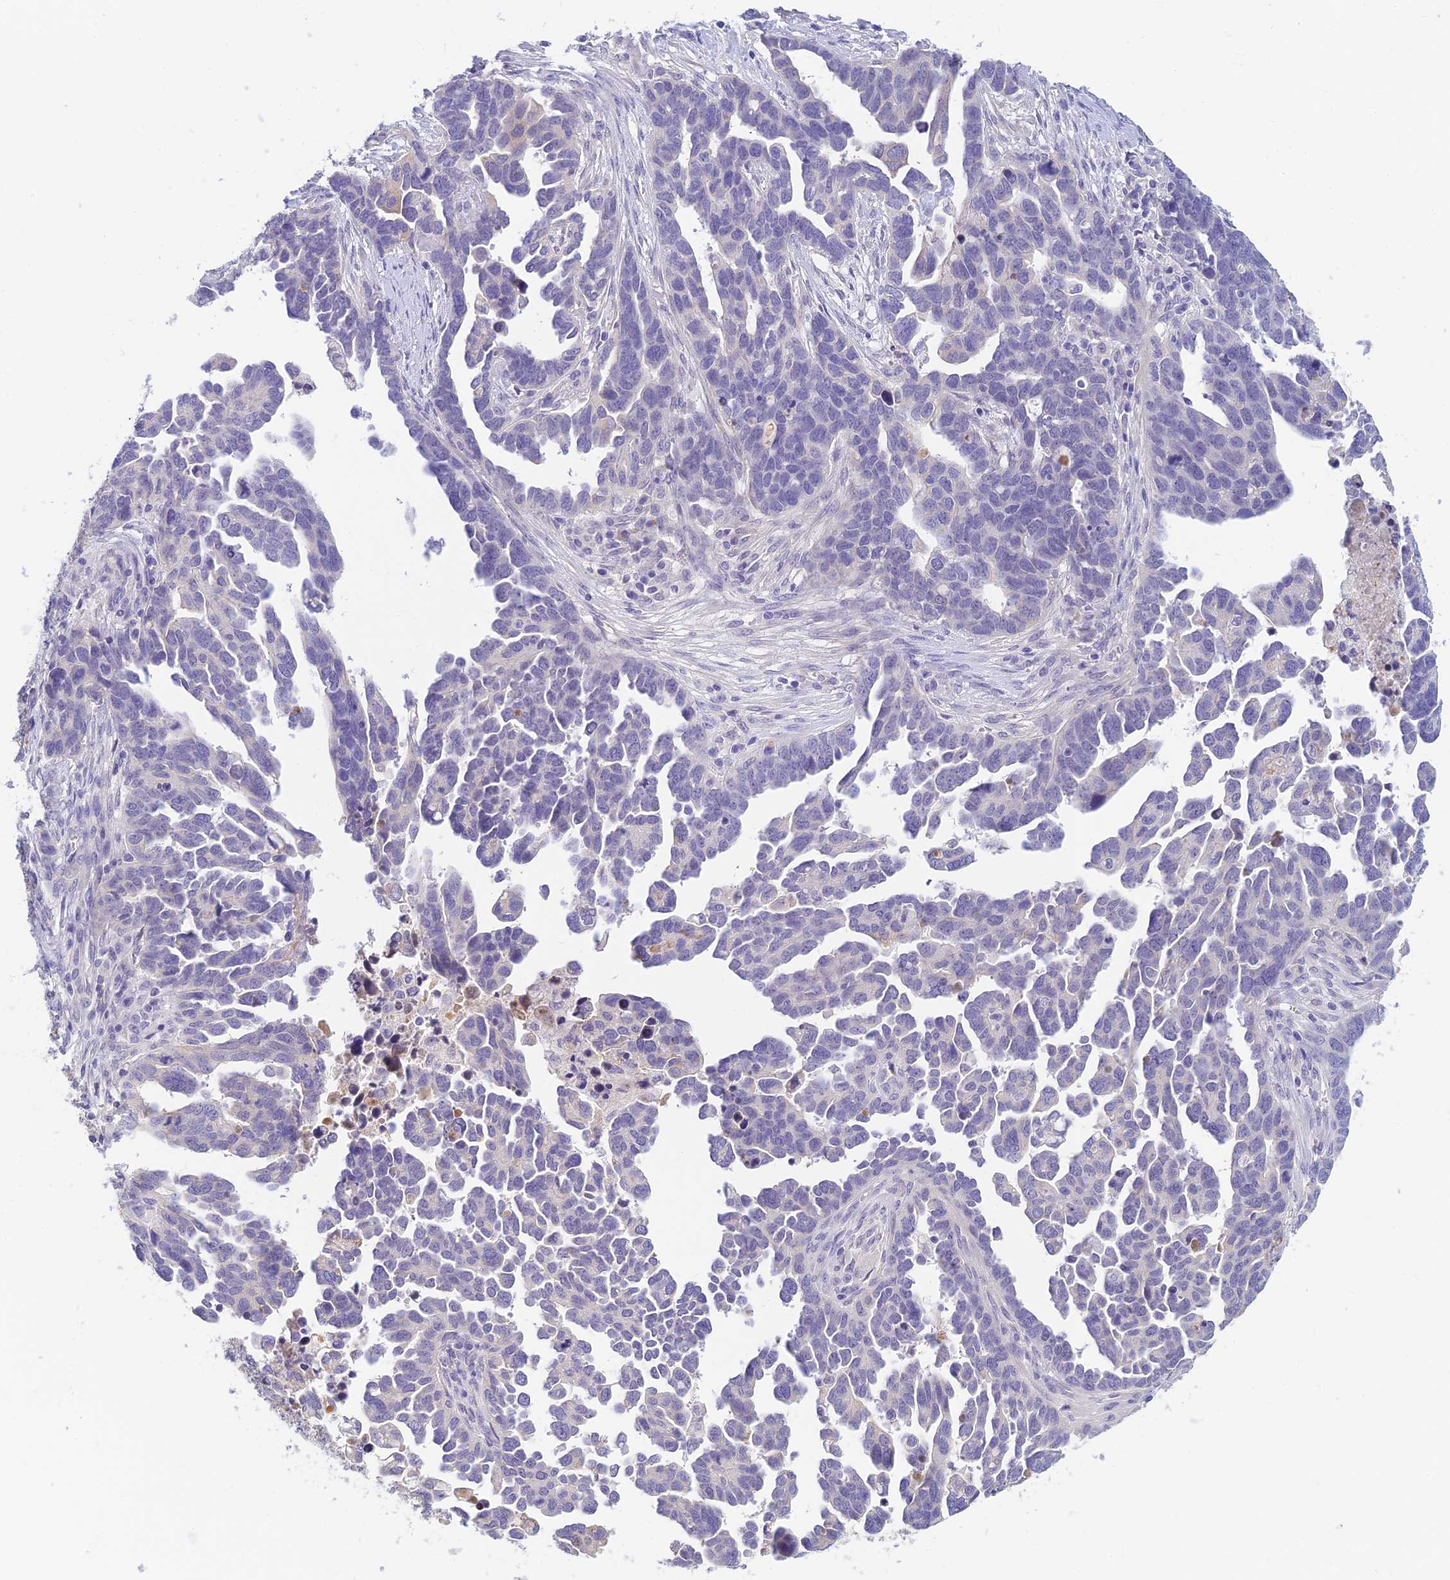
{"staining": {"intensity": "negative", "quantity": "none", "location": "none"}, "tissue": "ovarian cancer", "cell_type": "Tumor cells", "image_type": "cancer", "snomed": [{"axis": "morphology", "description": "Cystadenocarcinoma, serous, NOS"}, {"axis": "topography", "description": "Ovary"}], "caption": "Immunohistochemistry (IHC) photomicrograph of human ovarian cancer (serous cystadenocarcinoma) stained for a protein (brown), which demonstrates no expression in tumor cells.", "gene": "INTS13", "patient": {"sex": "female", "age": 54}}